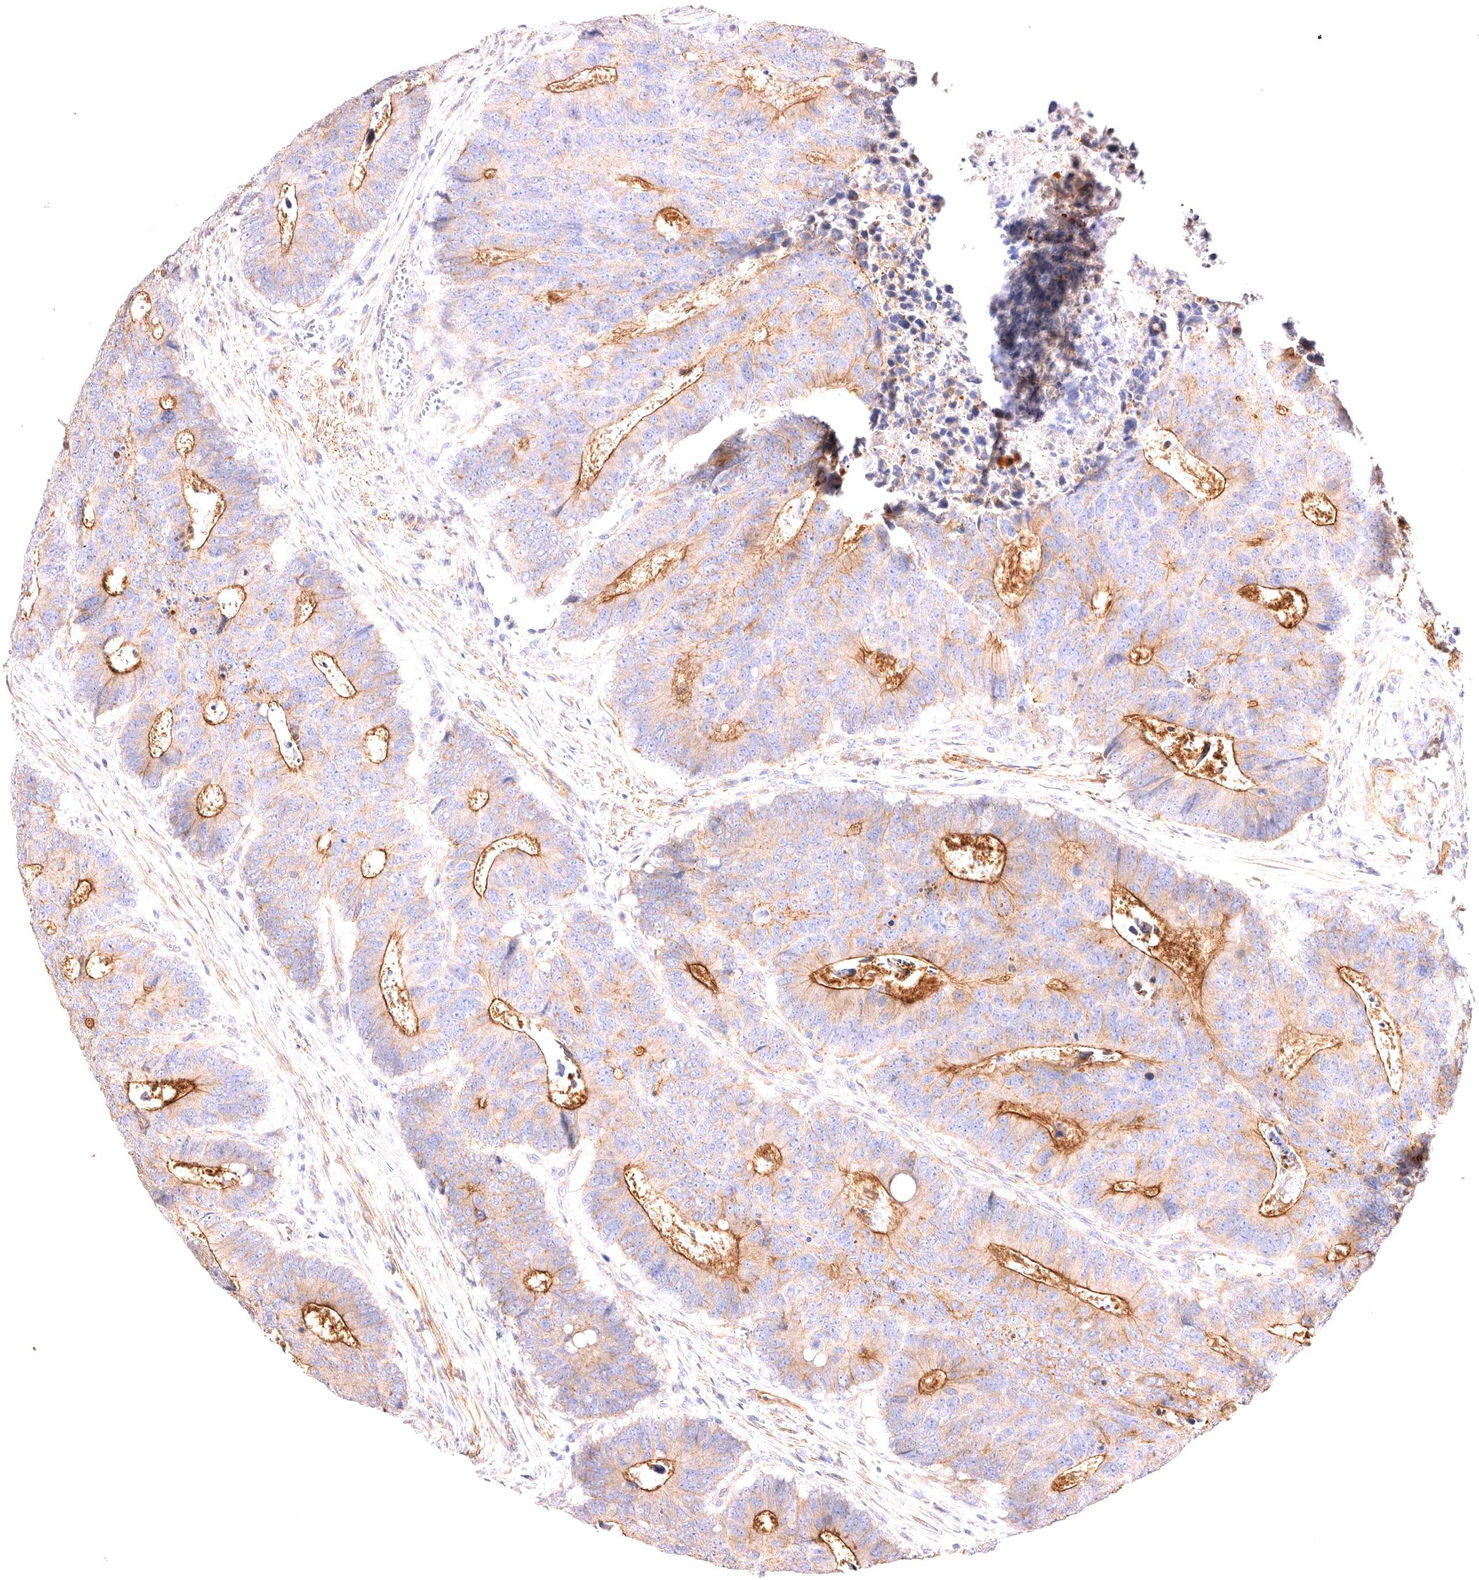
{"staining": {"intensity": "moderate", "quantity": "25%-75%", "location": "cytoplasmic/membranous"}, "tissue": "colorectal cancer", "cell_type": "Tumor cells", "image_type": "cancer", "snomed": [{"axis": "morphology", "description": "Adenocarcinoma, NOS"}, {"axis": "topography", "description": "Colon"}], "caption": "Colorectal cancer (adenocarcinoma) stained with a protein marker demonstrates moderate staining in tumor cells.", "gene": "VPS45", "patient": {"sex": "male", "age": 87}}